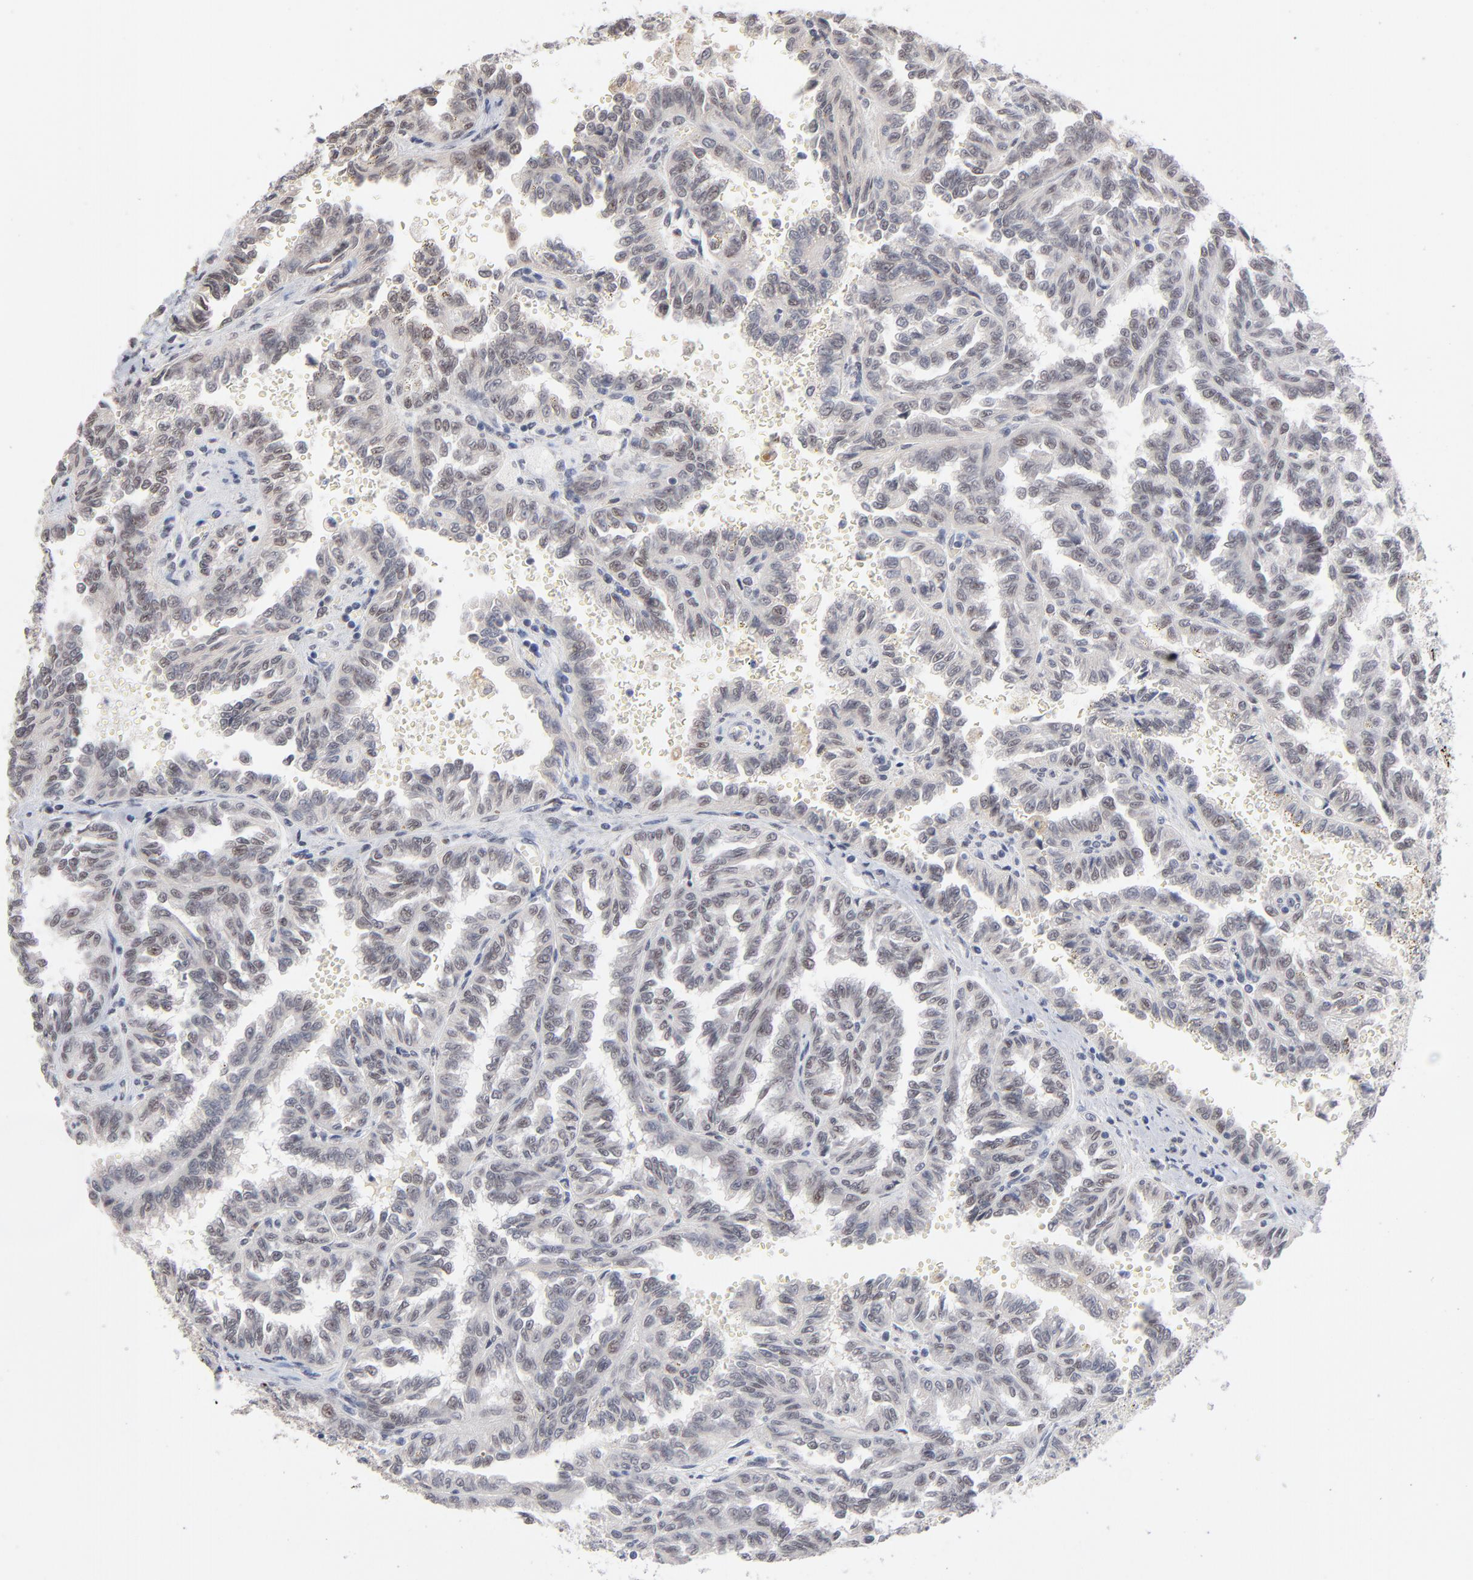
{"staining": {"intensity": "weak", "quantity": "<25%", "location": "nuclear"}, "tissue": "renal cancer", "cell_type": "Tumor cells", "image_type": "cancer", "snomed": [{"axis": "morphology", "description": "Inflammation, NOS"}, {"axis": "morphology", "description": "Adenocarcinoma, NOS"}, {"axis": "topography", "description": "Kidney"}], "caption": "This is an IHC histopathology image of human renal adenocarcinoma. There is no staining in tumor cells.", "gene": "MBIP", "patient": {"sex": "male", "age": 68}}